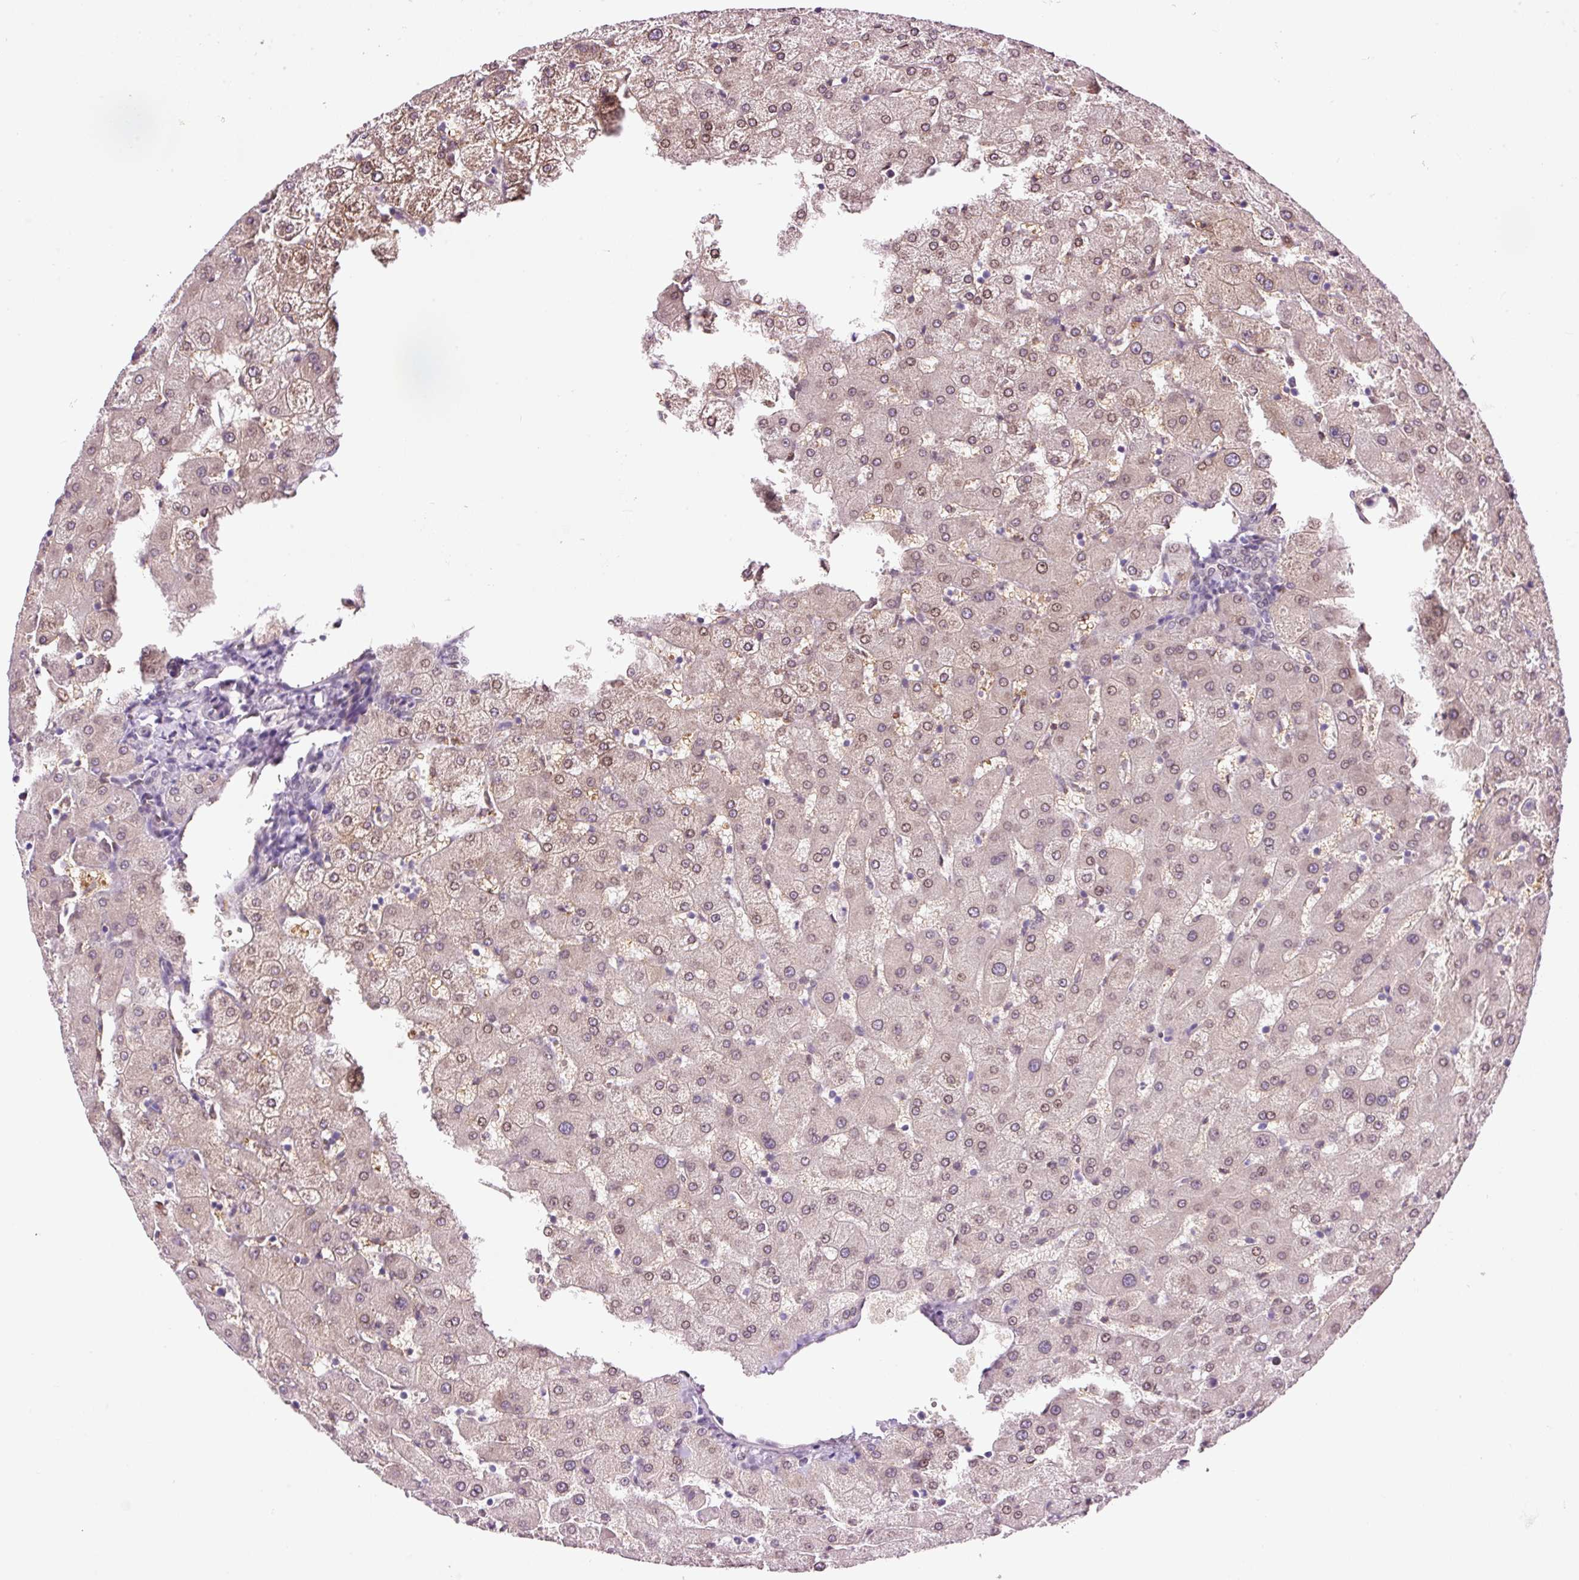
{"staining": {"intensity": "weak", "quantity": "<25%", "location": "cytoplasmic/membranous,nuclear"}, "tissue": "liver", "cell_type": "Cholangiocytes", "image_type": "normal", "snomed": [{"axis": "morphology", "description": "Normal tissue, NOS"}, {"axis": "topography", "description": "Liver"}], "caption": "Human liver stained for a protein using immunohistochemistry reveals no positivity in cholangiocytes.", "gene": "ZNF224", "patient": {"sex": "female", "age": 63}}